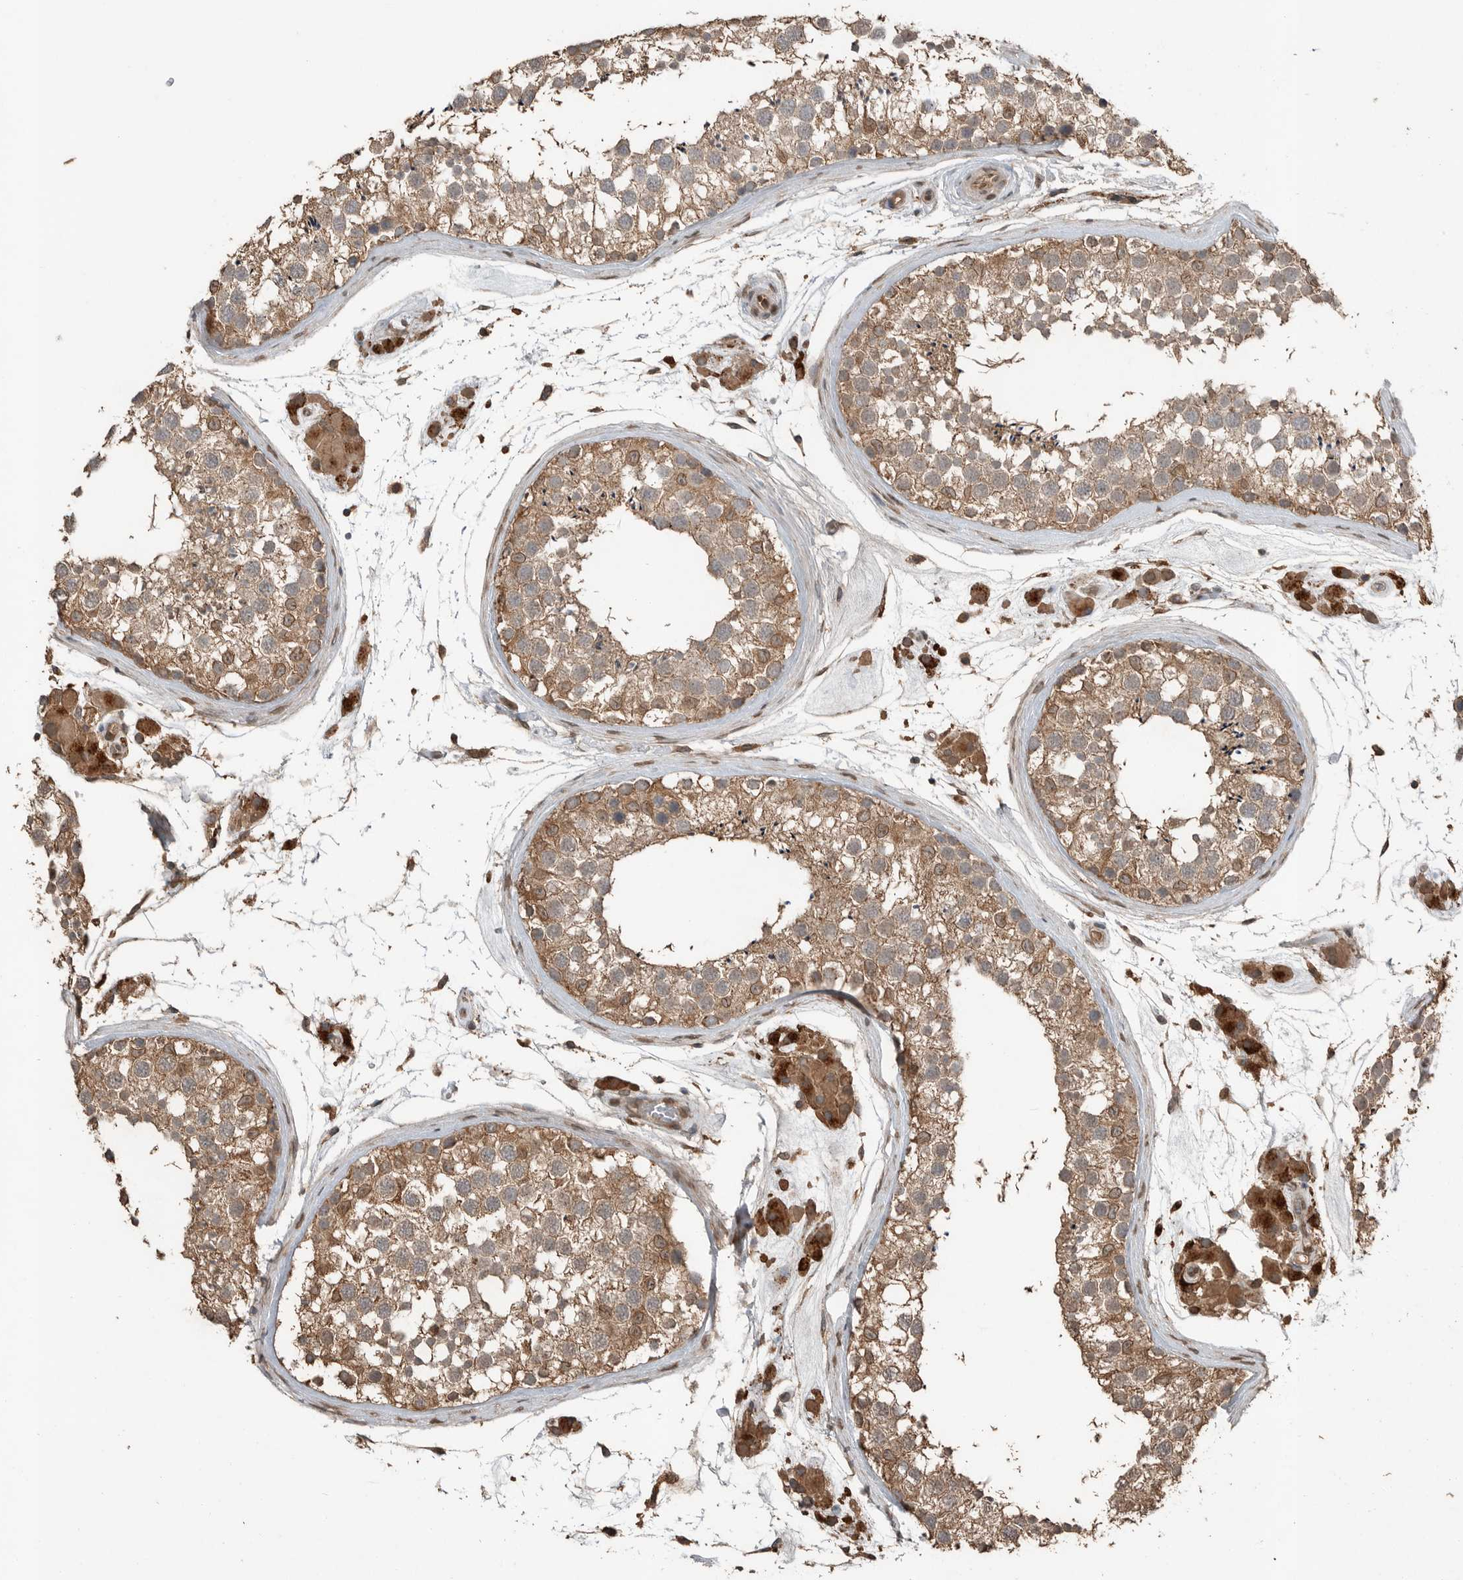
{"staining": {"intensity": "moderate", "quantity": ">75%", "location": "cytoplasmic/membranous"}, "tissue": "testis", "cell_type": "Cells in seminiferous ducts", "image_type": "normal", "snomed": [{"axis": "morphology", "description": "Normal tissue, NOS"}, {"axis": "topography", "description": "Testis"}], "caption": "The image reveals a brown stain indicating the presence of a protein in the cytoplasmic/membranous of cells in seminiferous ducts in testis. (Brightfield microscopy of DAB IHC at high magnification).", "gene": "BLZF1", "patient": {"sex": "male", "age": 46}}